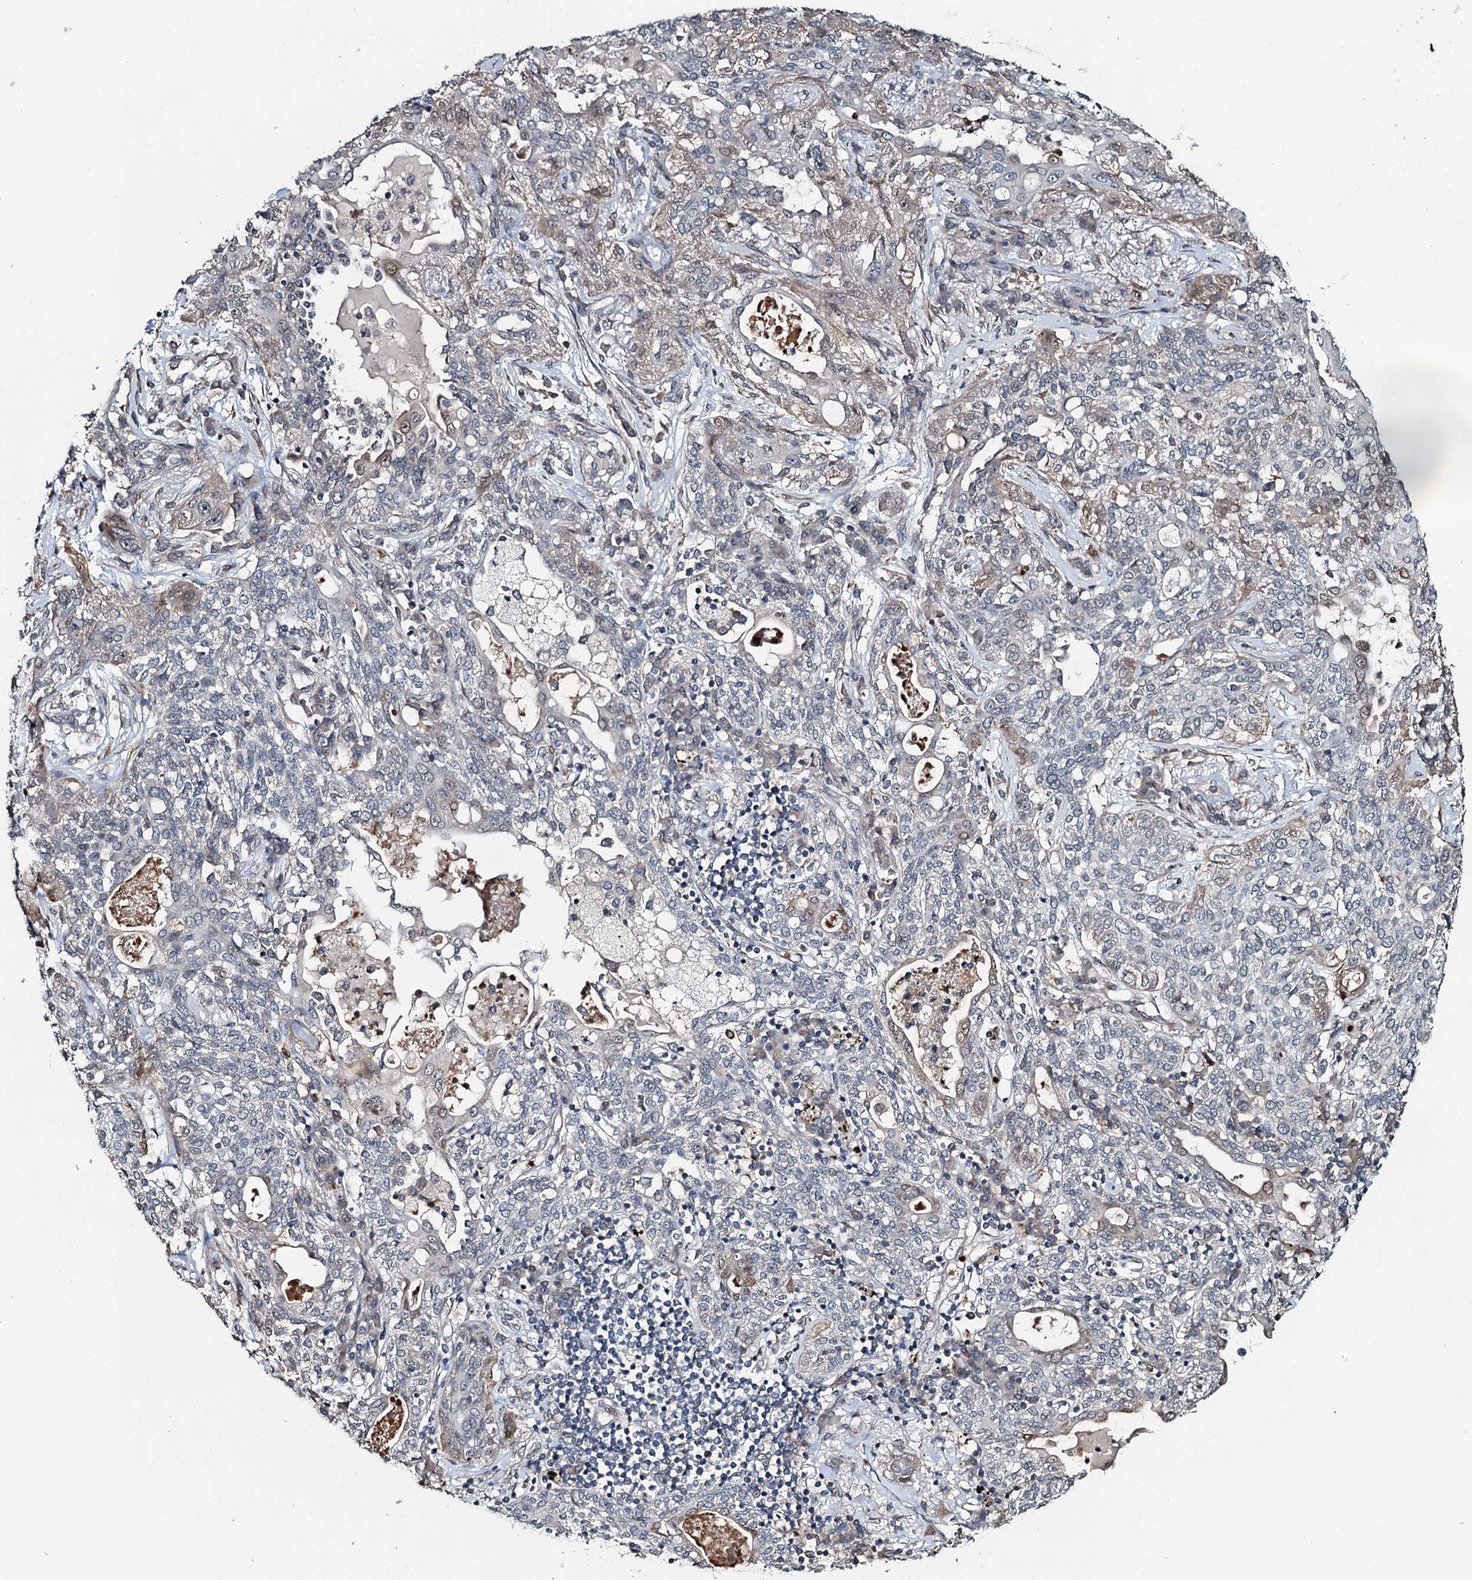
{"staining": {"intensity": "negative", "quantity": "none", "location": "none"}, "tissue": "lung cancer", "cell_type": "Tumor cells", "image_type": "cancer", "snomed": [{"axis": "morphology", "description": "Squamous cell carcinoma, NOS"}, {"axis": "topography", "description": "Lung"}], "caption": "Micrograph shows no protein expression in tumor cells of squamous cell carcinoma (lung) tissue.", "gene": "WHAMM", "patient": {"sex": "female", "age": 70}}